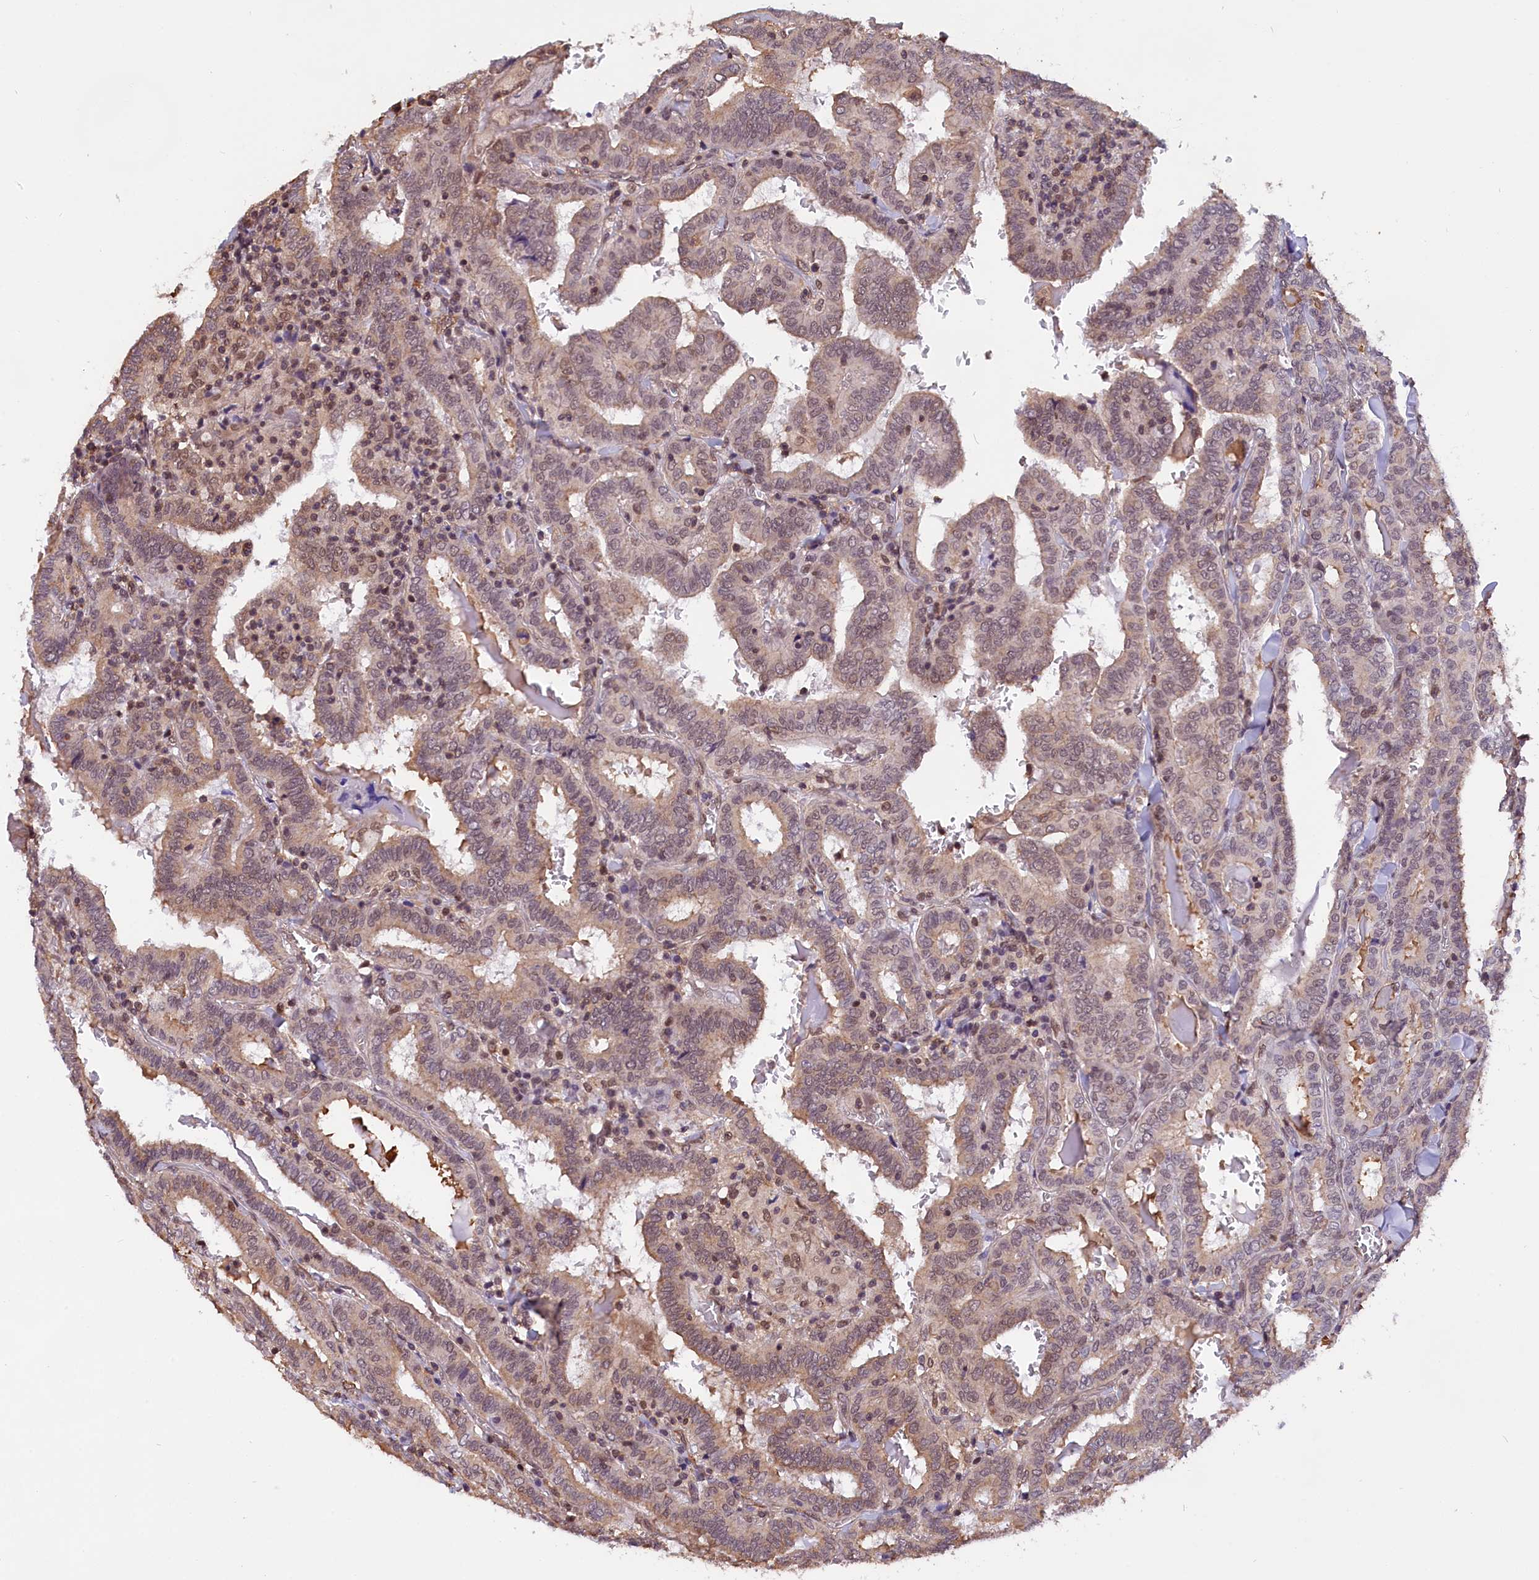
{"staining": {"intensity": "moderate", "quantity": ">75%", "location": "cytoplasmic/membranous,nuclear"}, "tissue": "thyroid cancer", "cell_type": "Tumor cells", "image_type": "cancer", "snomed": [{"axis": "morphology", "description": "Papillary adenocarcinoma, NOS"}, {"axis": "topography", "description": "Thyroid gland"}], "caption": "Human thyroid cancer stained with a brown dye demonstrates moderate cytoplasmic/membranous and nuclear positive expression in approximately >75% of tumor cells.", "gene": "ZC3H4", "patient": {"sex": "female", "age": 72}}